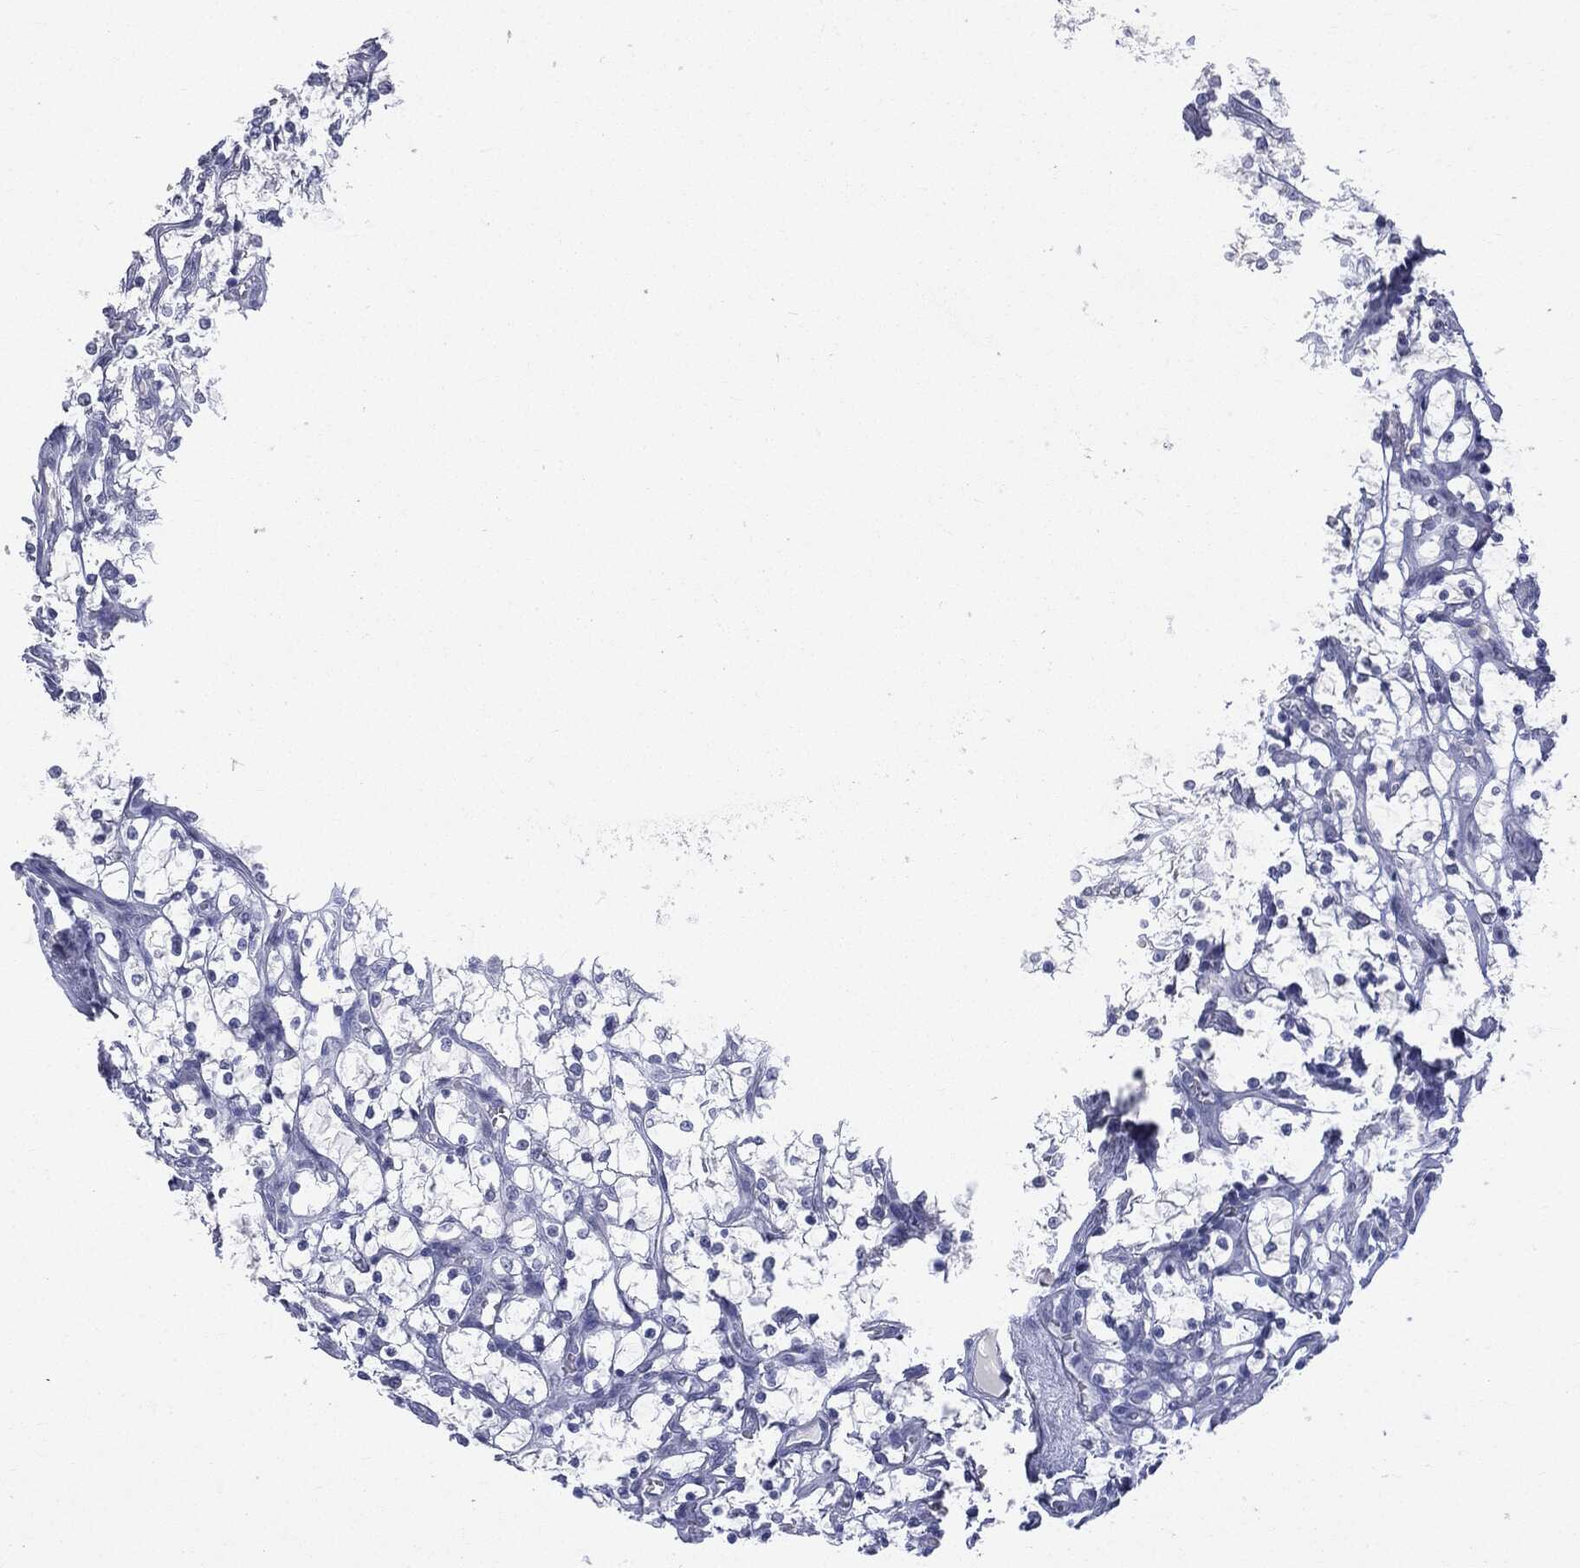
{"staining": {"intensity": "negative", "quantity": "none", "location": "none"}, "tissue": "renal cancer", "cell_type": "Tumor cells", "image_type": "cancer", "snomed": [{"axis": "morphology", "description": "Adenocarcinoma, NOS"}, {"axis": "topography", "description": "Kidney"}], "caption": "The photomicrograph exhibits no staining of tumor cells in renal cancer (adenocarcinoma). (DAB (3,3'-diaminobenzidine) immunohistochemistry (IHC) with hematoxylin counter stain).", "gene": "TSHB", "patient": {"sex": "female", "age": 69}}